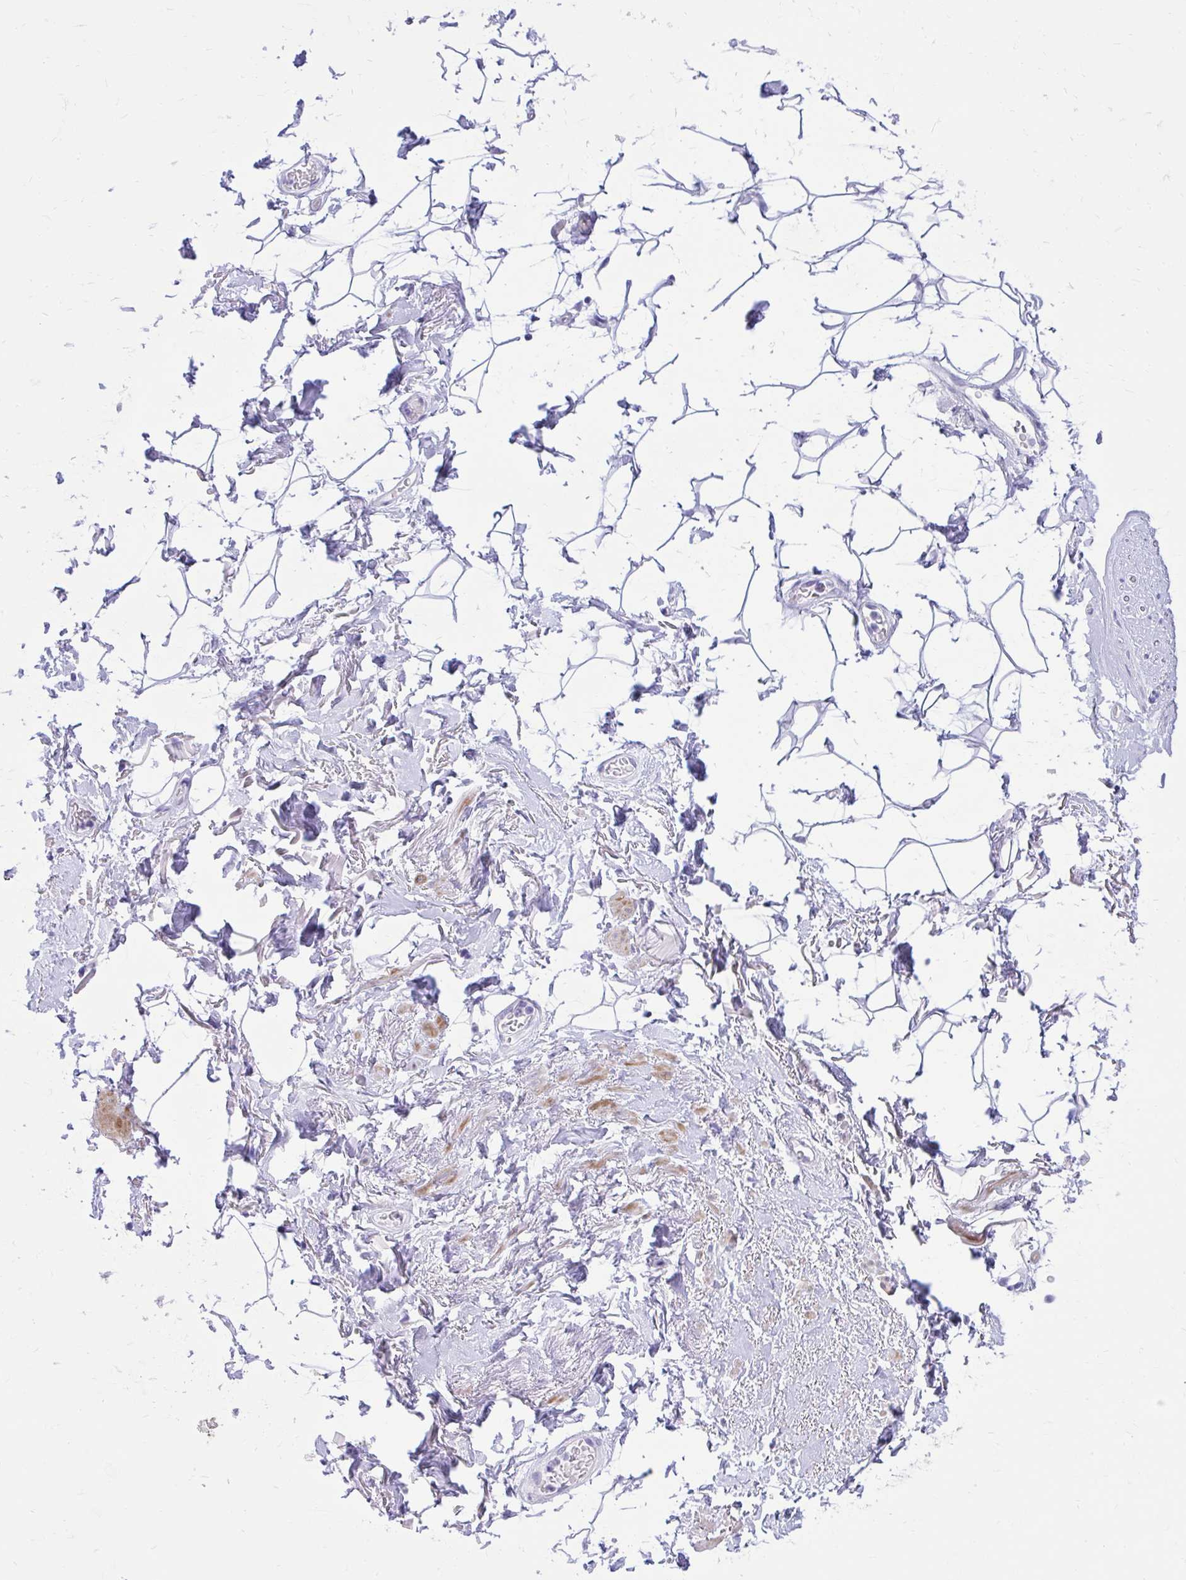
{"staining": {"intensity": "negative", "quantity": "none", "location": "none"}, "tissue": "adipose tissue", "cell_type": "Adipocytes", "image_type": "normal", "snomed": [{"axis": "morphology", "description": "Normal tissue, NOS"}, {"axis": "topography", "description": "Anal"}, {"axis": "topography", "description": "Peripheral nerve tissue"}], "caption": "IHC histopathology image of benign adipose tissue: adipose tissue stained with DAB (3,3'-diaminobenzidine) reveals no significant protein positivity in adipocytes.", "gene": "ANKDD1B", "patient": {"sex": "male", "age": 78}}